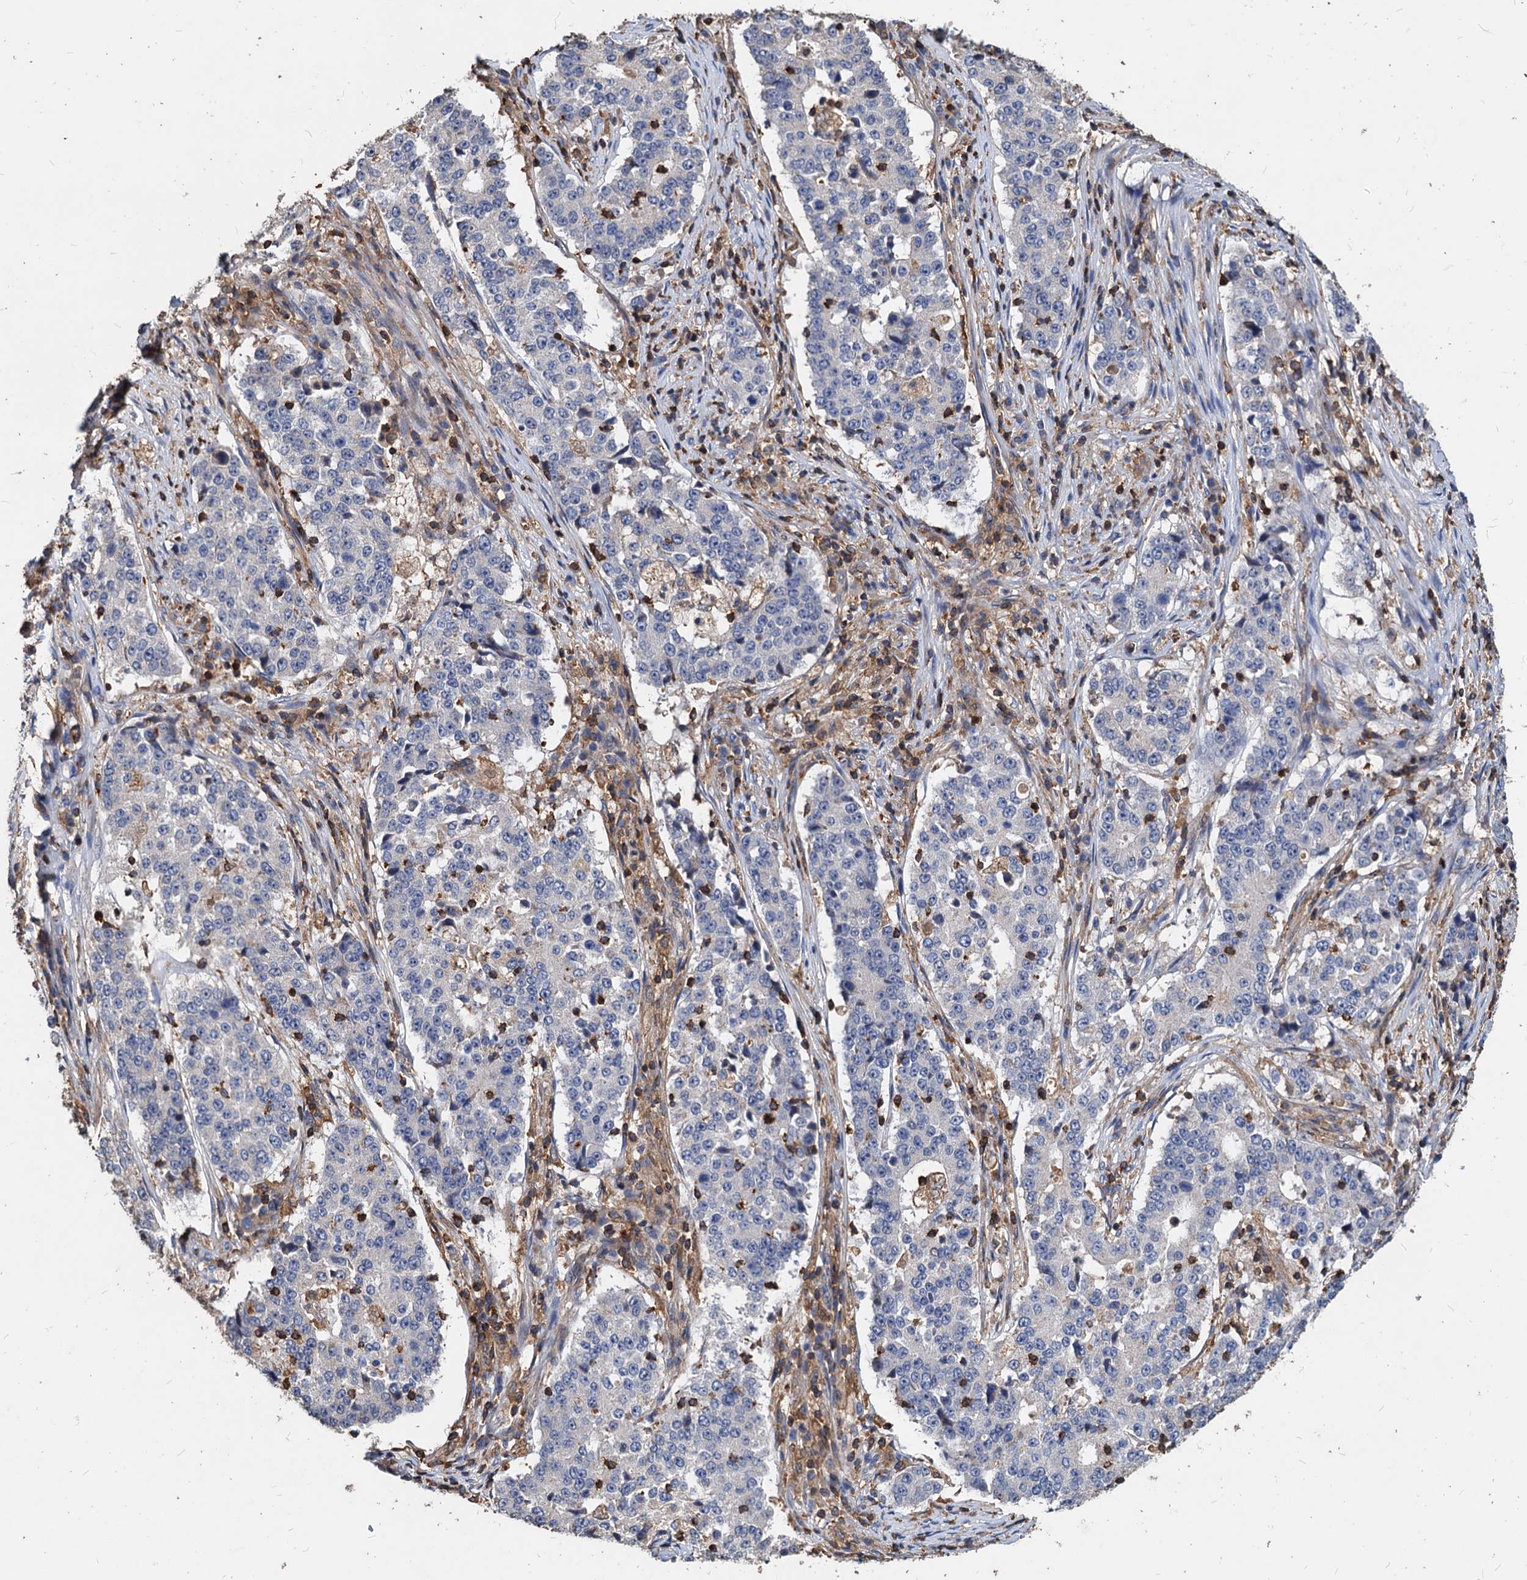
{"staining": {"intensity": "negative", "quantity": "none", "location": "none"}, "tissue": "stomach cancer", "cell_type": "Tumor cells", "image_type": "cancer", "snomed": [{"axis": "morphology", "description": "Adenocarcinoma, NOS"}, {"axis": "topography", "description": "Stomach"}], "caption": "Immunohistochemistry micrograph of neoplastic tissue: stomach adenocarcinoma stained with DAB shows no significant protein staining in tumor cells.", "gene": "LCP2", "patient": {"sex": "male", "age": 59}}